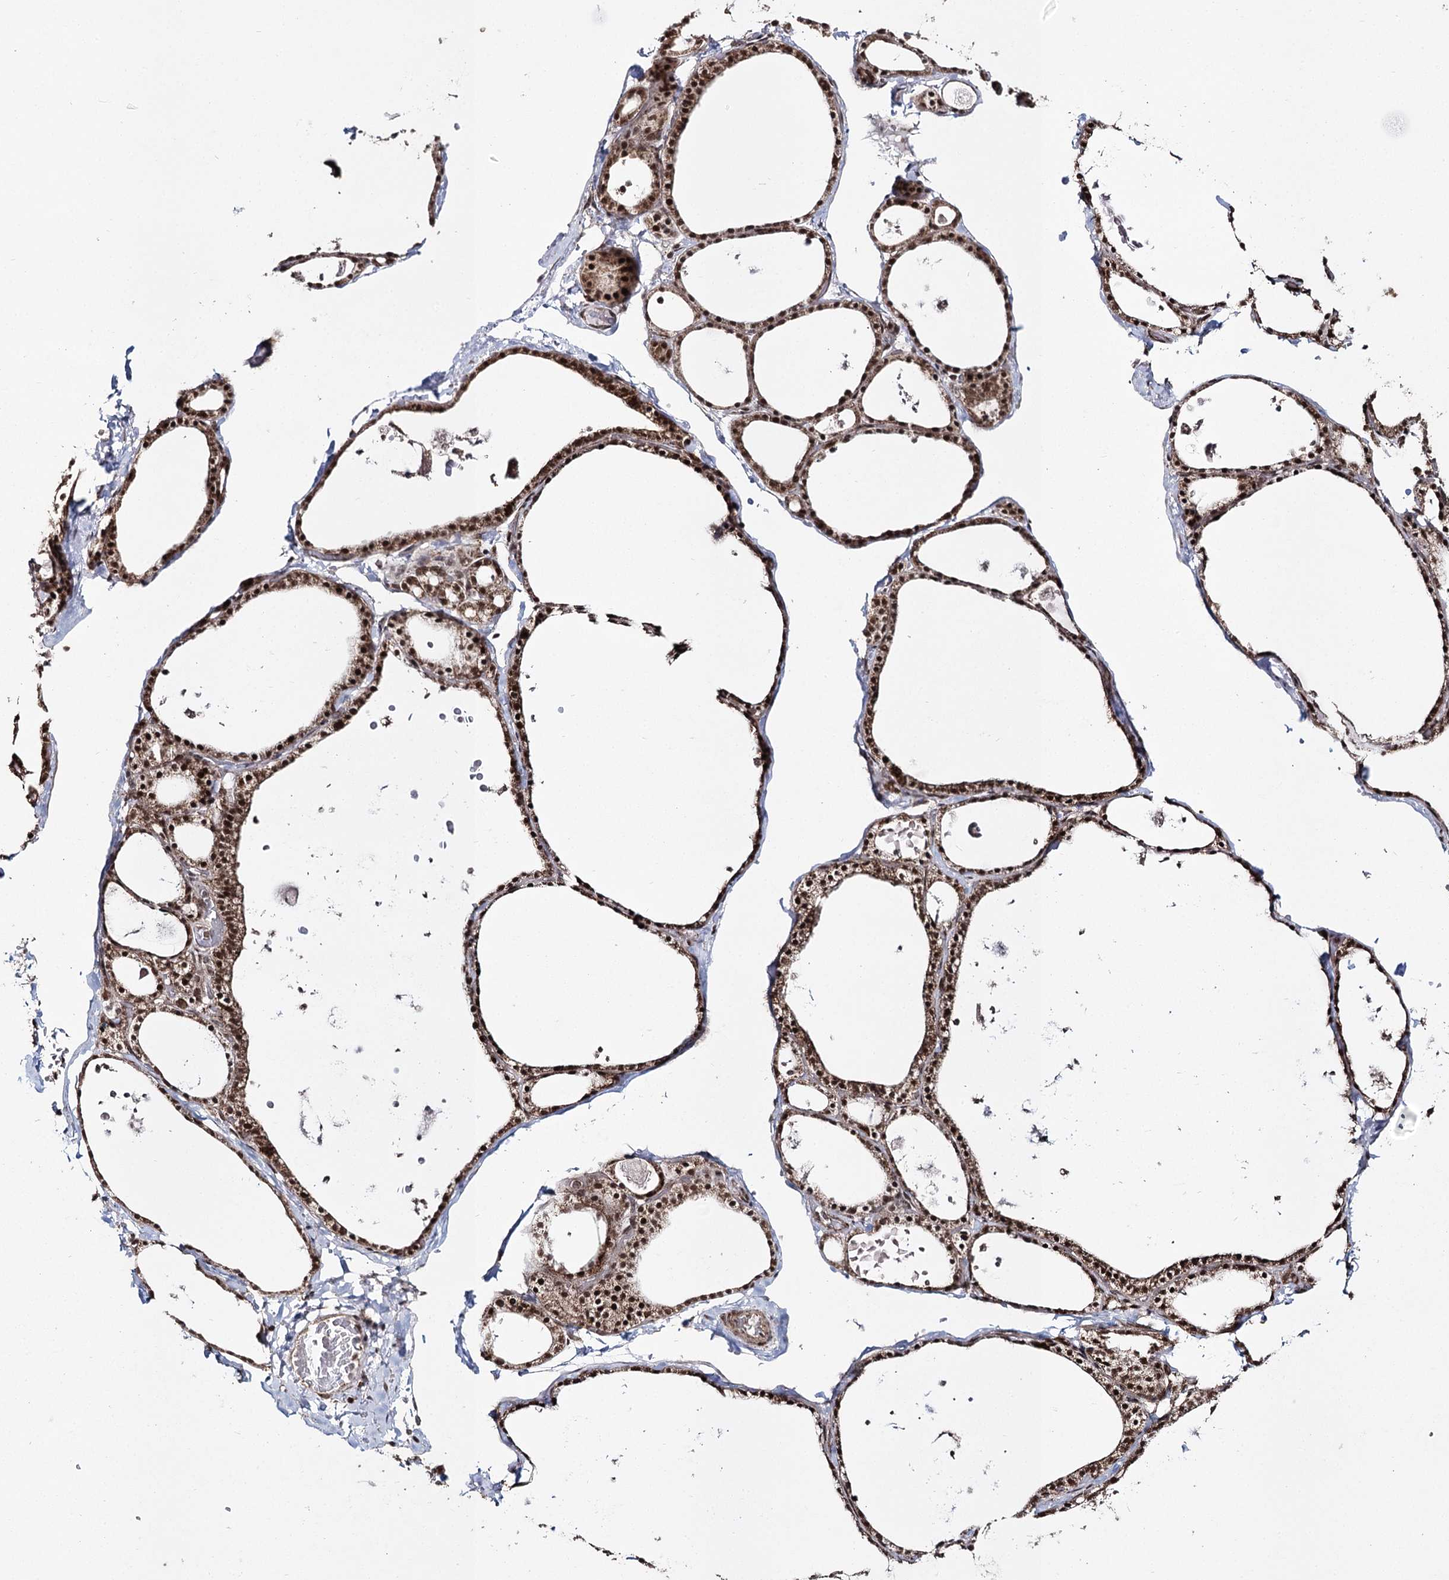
{"staining": {"intensity": "strong", "quantity": ">75%", "location": "cytoplasmic/membranous,nuclear"}, "tissue": "thyroid gland", "cell_type": "Glandular cells", "image_type": "normal", "snomed": [{"axis": "morphology", "description": "Normal tissue, NOS"}, {"axis": "topography", "description": "Thyroid gland"}], "caption": "Immunohistochemical staining of benign human thyroid gland demonstrates >75% levels of strong cytoplasmic/membranous,nuclear protein staining in approximately >75% of glandular cells. The staining was performed using DAB (3,3'-diaminobenzidine), with brown indicating positive protein expression. Nuclei are stained blue with hematoxylin.", "gene": "PDHX", "patient": {"sex": "male", "age": 56}}